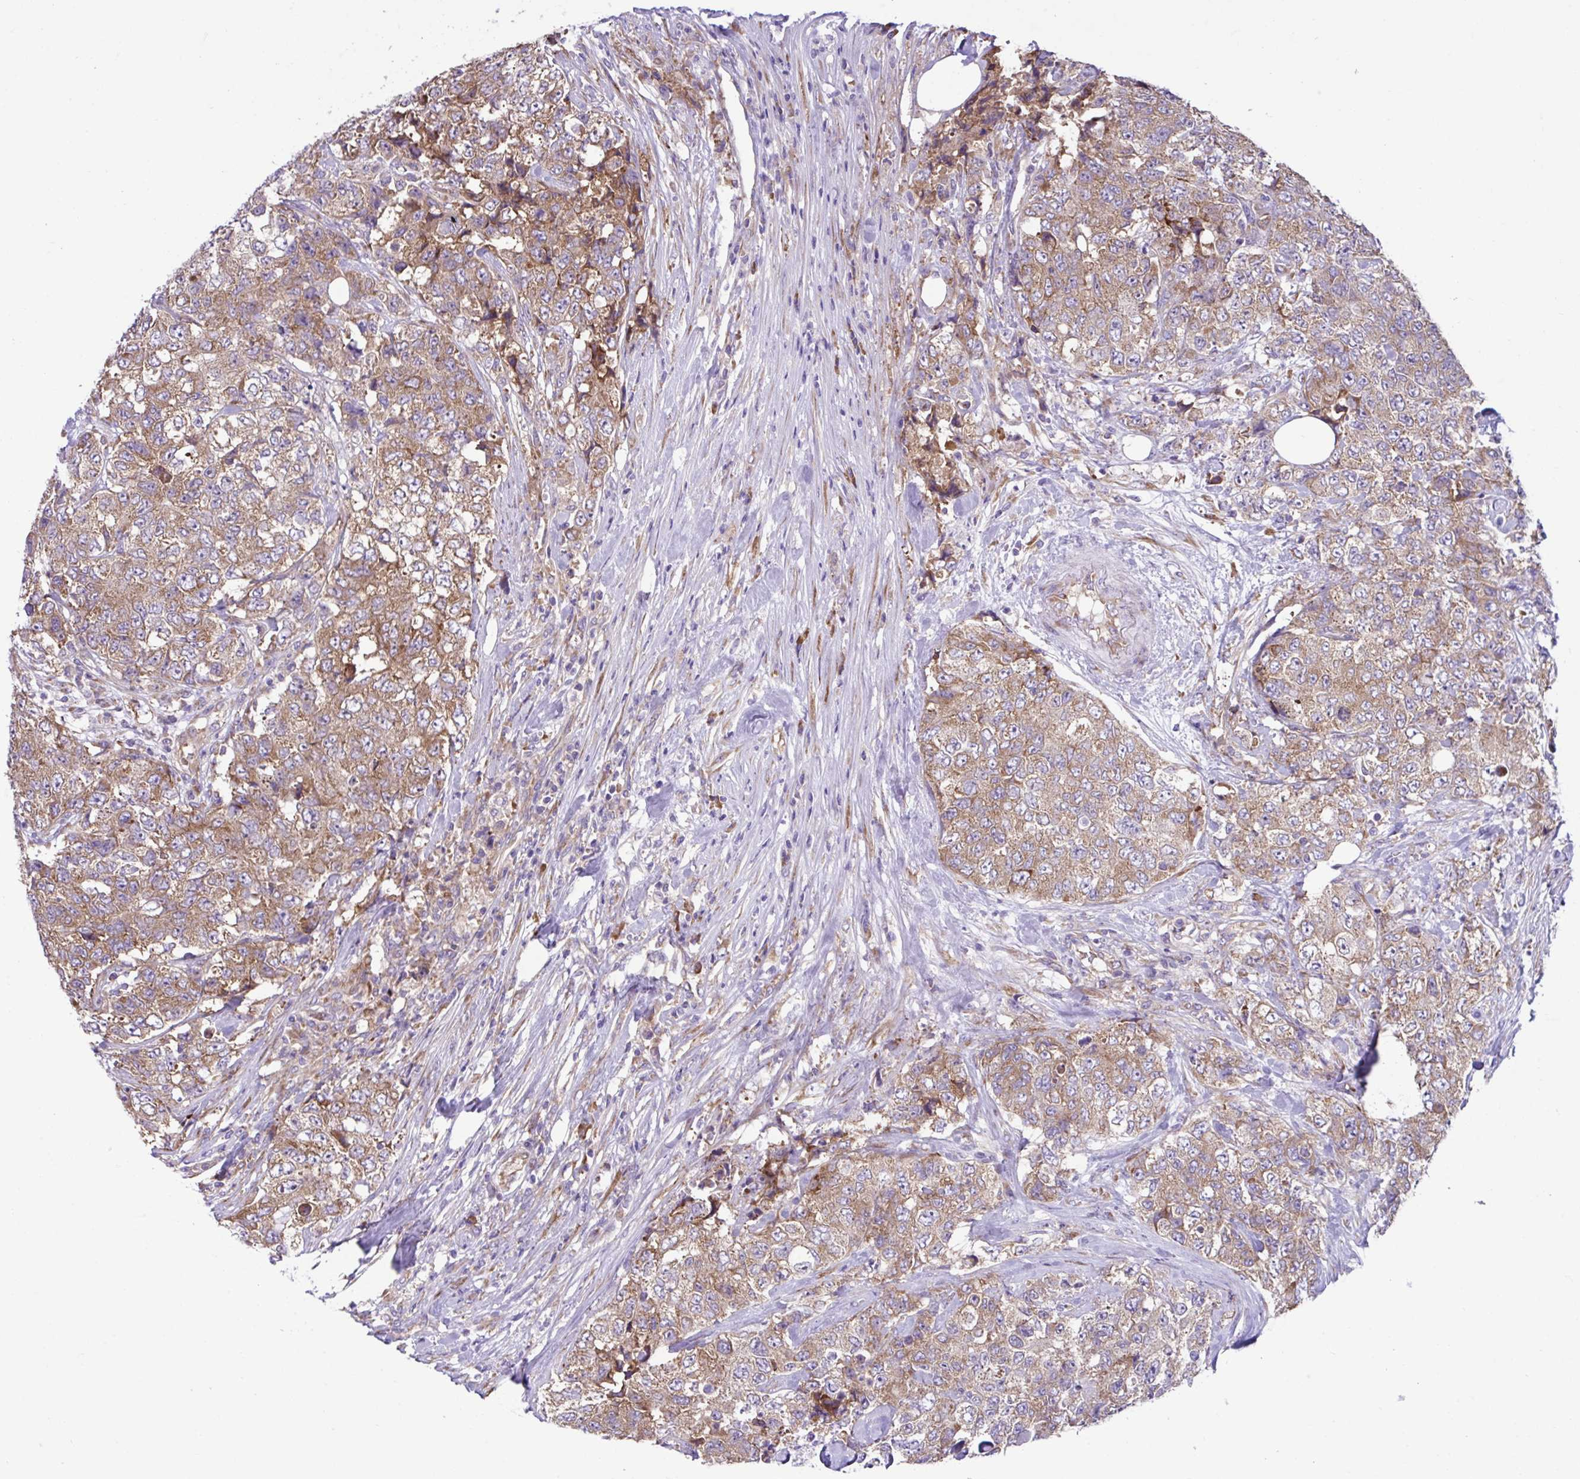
{"staining": {"intensity": "moderate", "quantity": ">75%", "location": "cytoplasmic/membranous"}, "tissue": "urothelial cancer", "cell_type": "Tumor cells", "image_type": "cancer", "snomed": [{"axis": "morphology", "description": "Urothelial carcinoma, High grade"}, {"axis": "topography", "description": "Urinary bladder"}], "caption": "Immunohistochemistry staining of urothelial cancer, which displays medium levels of moderate cytoplasmic/membranous staining in approximately >75% of tumor cells indicating moderate cytoplasmic/membranous protein staining. The staining was performed using DAB (brown) for protein detection and nuclei were counterstained in hematoxylin (blue).", "gene": "RPL7", "patient": {"sex": "female", "age": 78}}